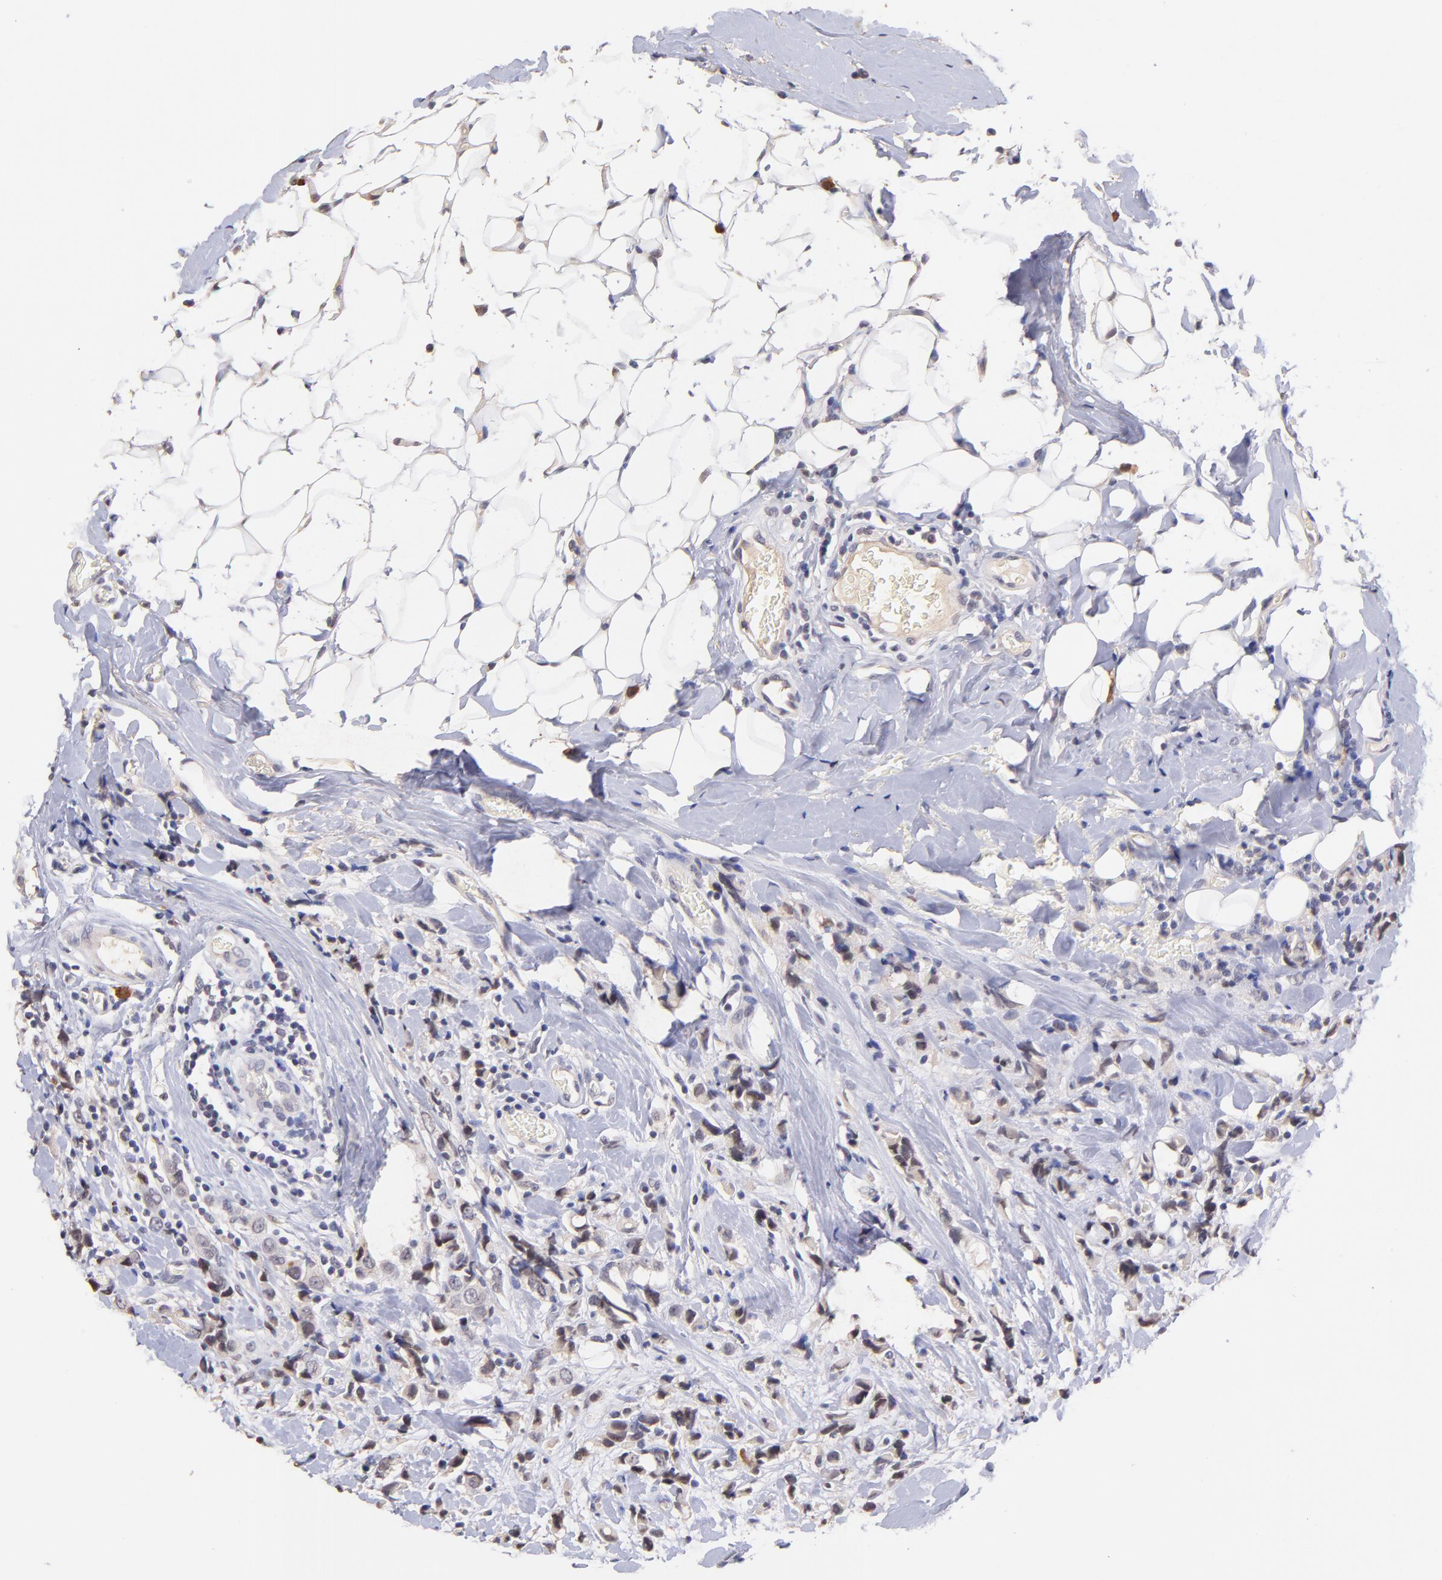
{"staining": {"intensity": "negative", "quantity": "none", "location": "none"}, "tissue": "breast cancer", "cell_type": "Tumor cells", "image_type": "cancer", "snomed": [{"axis": "morphology", "description": "Lobular carcinoma"}, {"axis": "topography", "description": "Breast"}], "caption": "An image of breast cancer (lobular carcinoma) stained for a protein exhibits no brown staining in tumor cells.", "gene": "RNASEL", "patient": {"sex": "female", "age": 57}}